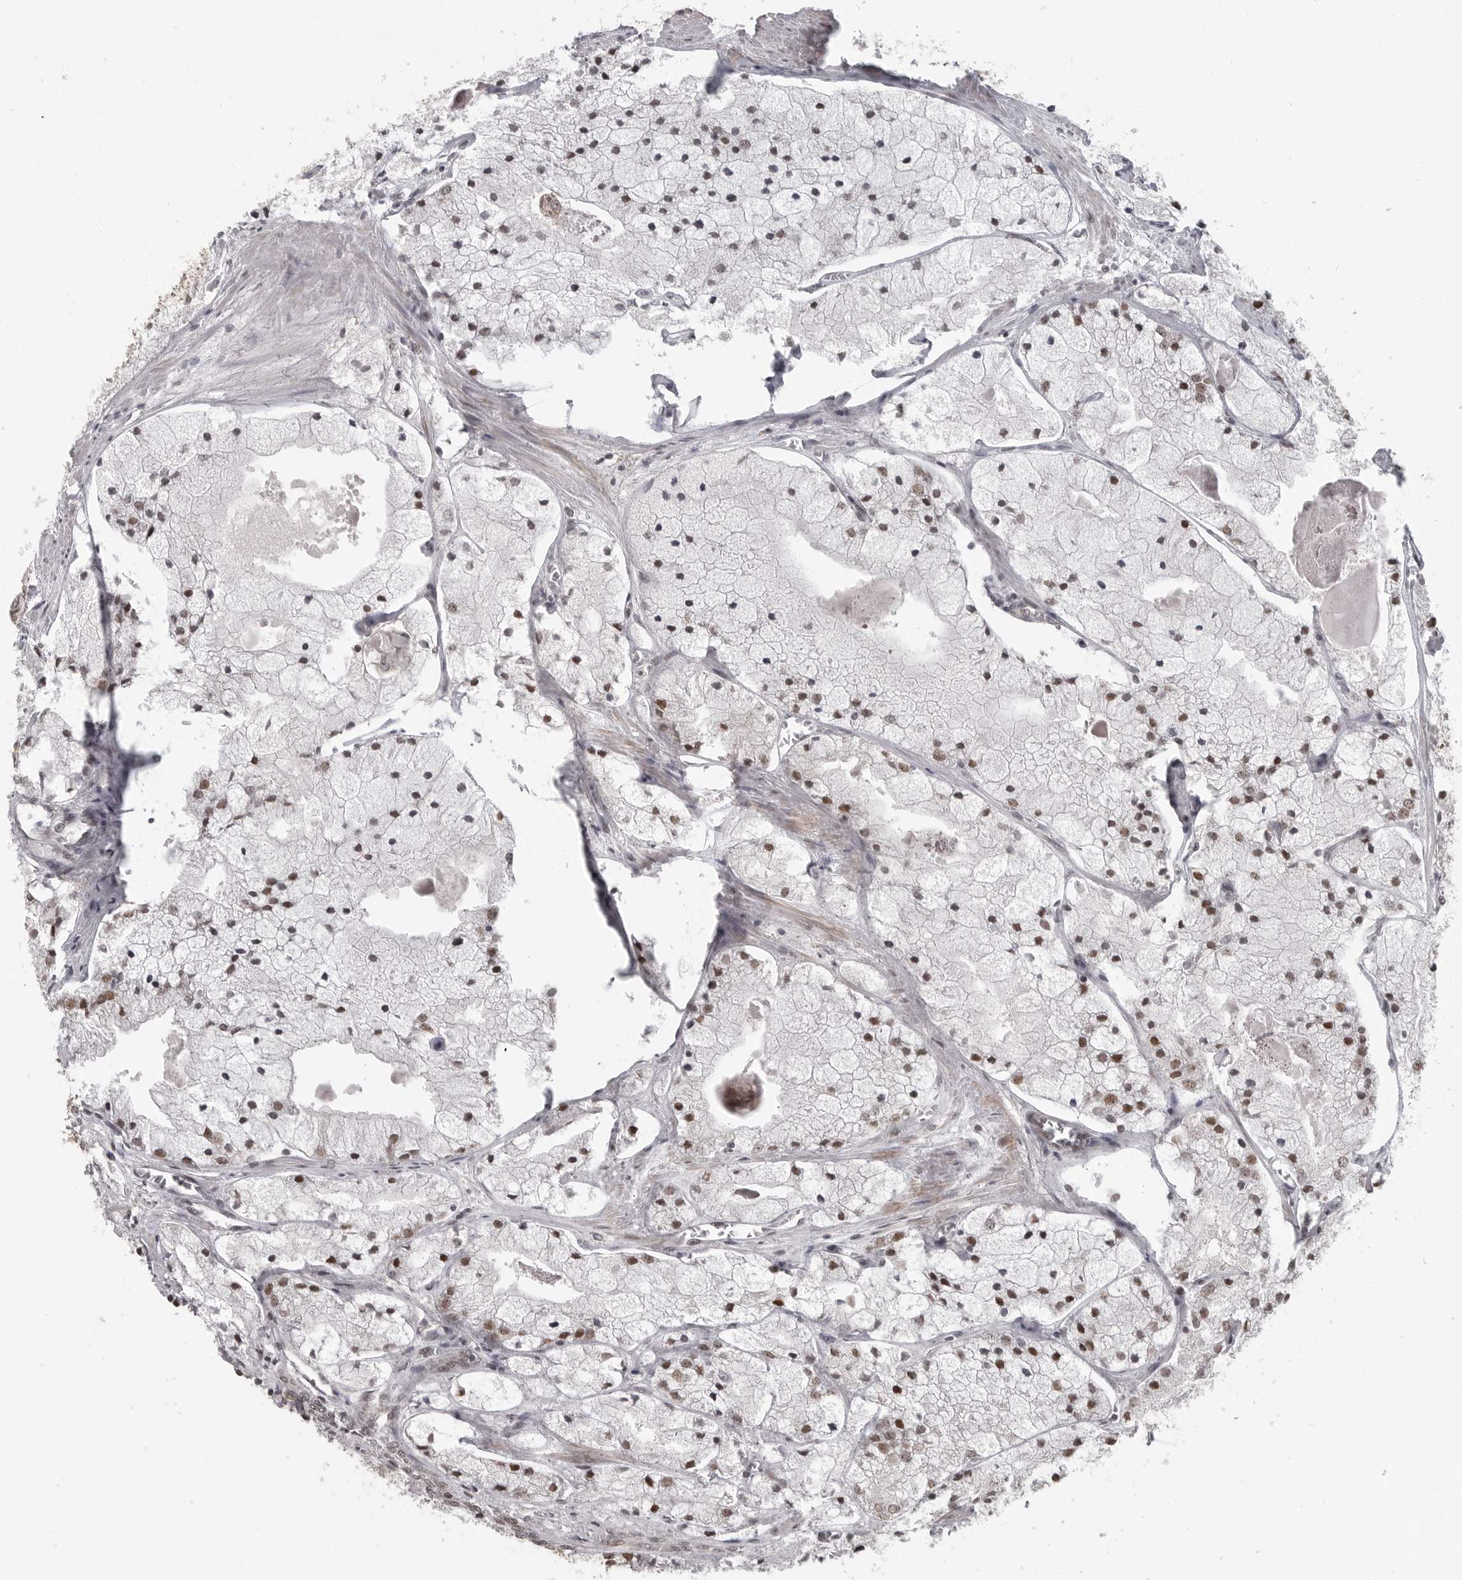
{"staining": {"intensity": "moderate", "quantity": "25%-75%", "location": "nuclear"}, "tissue": "prostate cancer", "cell_type": "Tumor cells", "image_type": "cancer", "snomed": [{"axis": "morphology", "description": "Adenocarcinoma, High grade"}, {"axis": "topography", "description": "Prostate"}], "caption": "Protein staining of prostate cancer tissue exhibits moderate nuclear positivity in approximately 25%-75% of tumor cells.", "gene": "ISG20L2", "patient": {"sex": "male", "age": 50}}